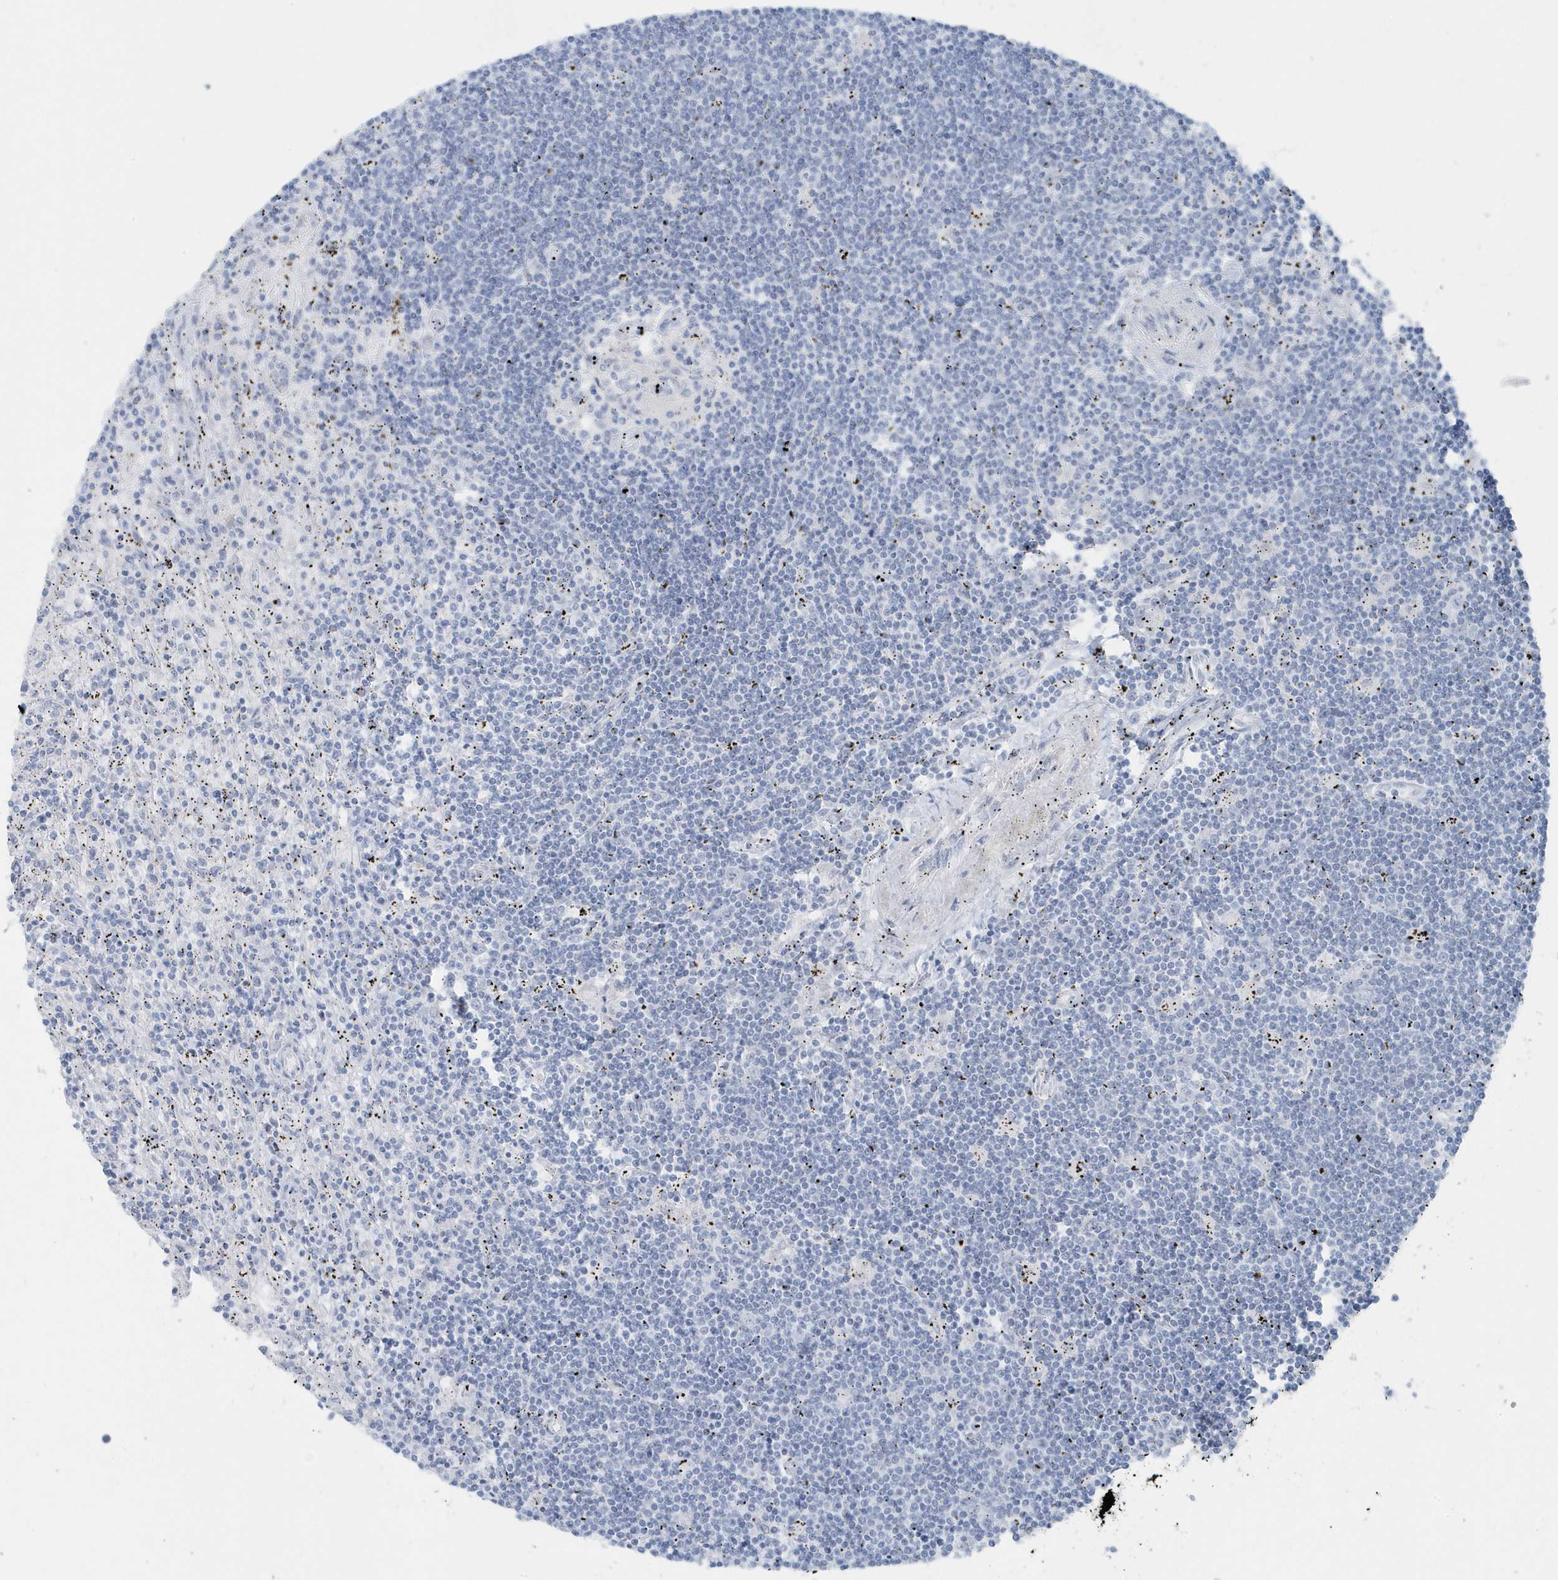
{"staining": {"intensity": "negative", "quantity": "none", "location": "none"}, "tissue": "lymphoma", "cell_type": "Tumor cells", "image_type": "cancer", "snomed": [{"axis": "morphology", "description": "Malignant lymphoma, non-Hodgkin's type, Low grade"}, {"axis": "topography", "description": "Spleen"}], "caption": "A high-resolution image shows immunohistochemistry (IHC) staining of malignant lymphoma, non-Hodgkin's type (low-grade), which exhibits no significant positivity in tumor cells.", "gene": "FAM98A", "patient": {"sex": "male", "age": 76}}